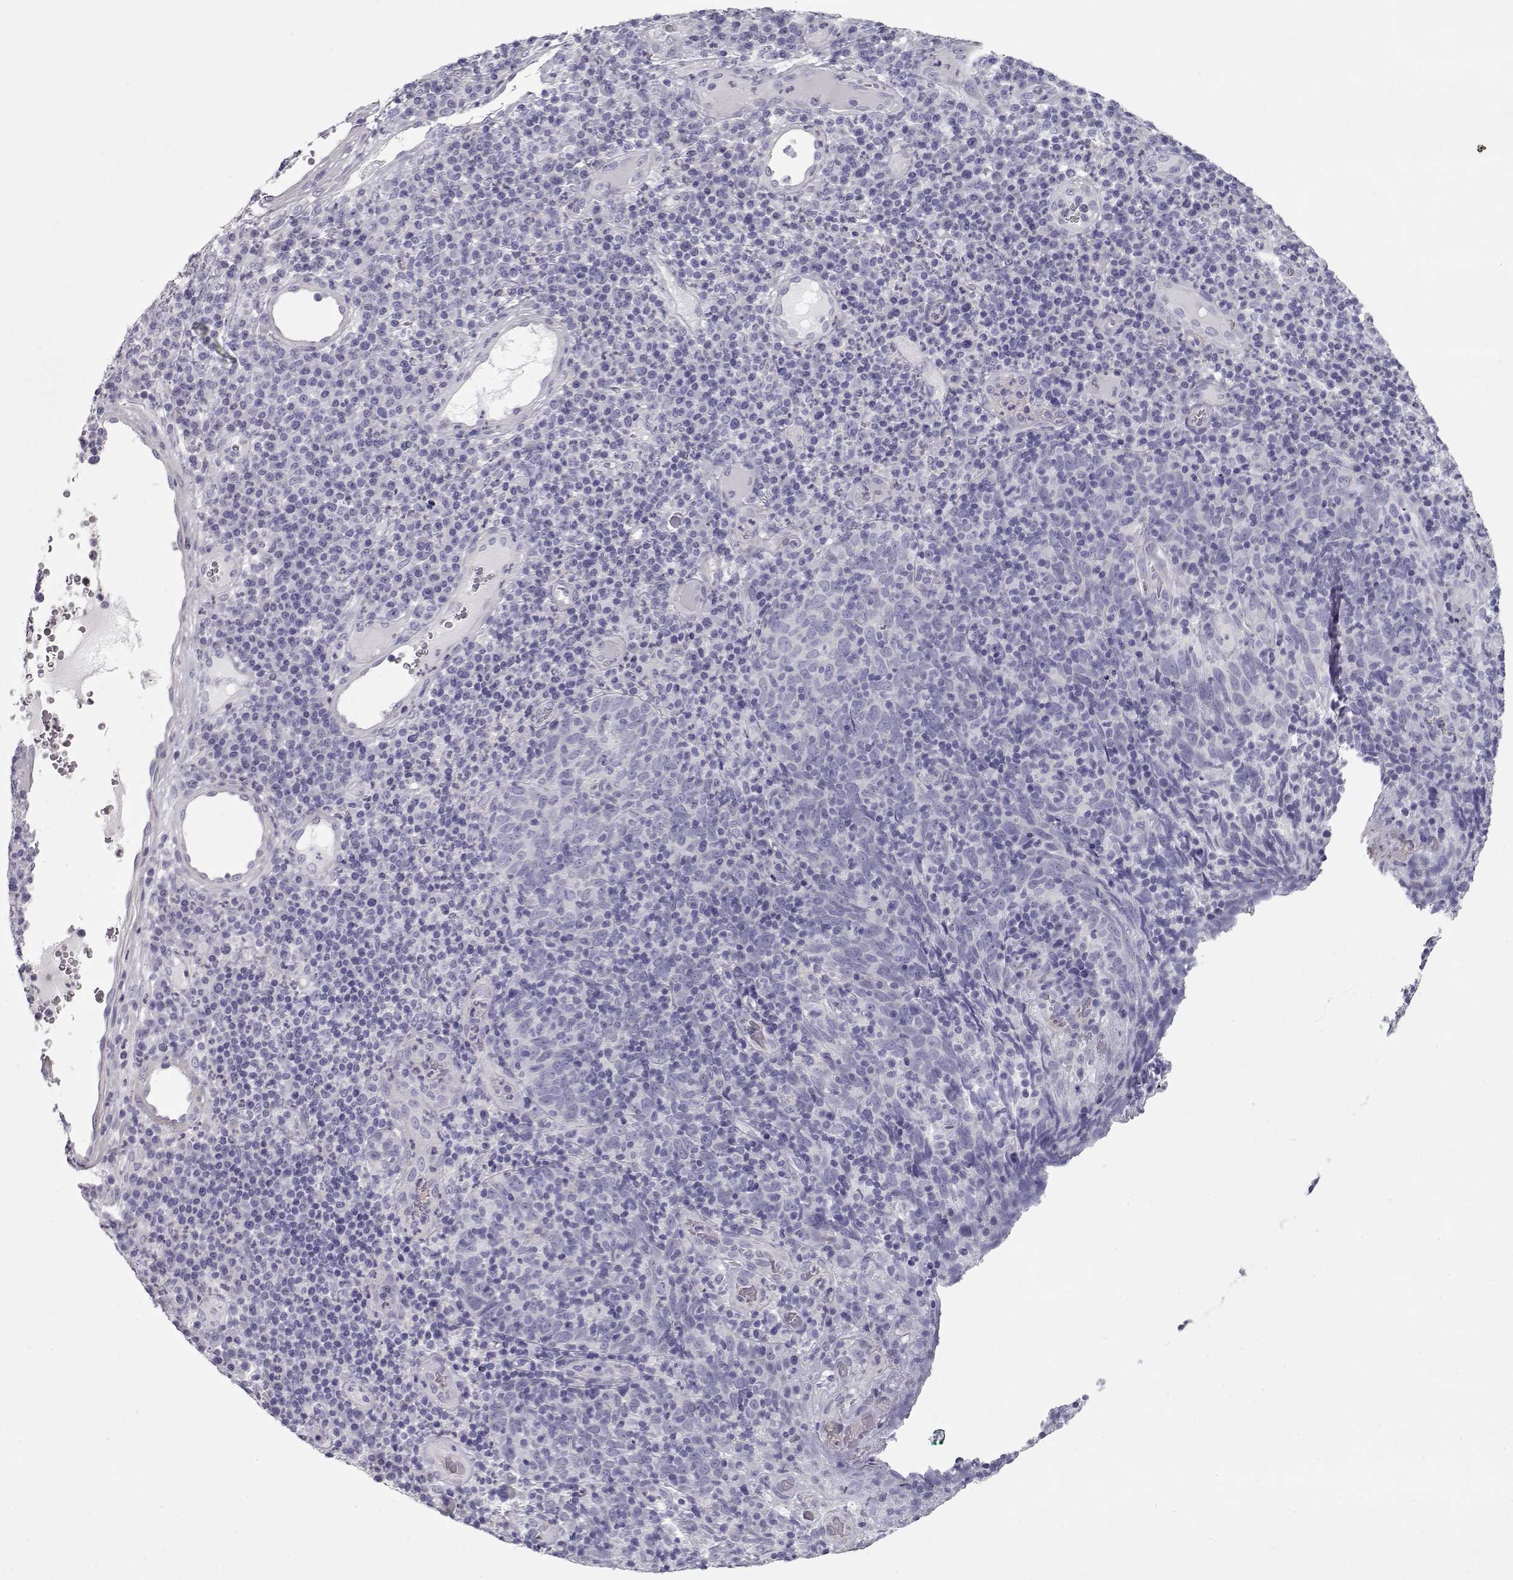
{"staining": {"intensity": "negative", "quantity": "none", "location": "none"}, "tissue": "skin cancer", "cell_type": "Tumor cells", "image_type": "cancer", "snomed": [{"axis": "morphology", "description": "Squamous cell carcinoma, NOS"}, {"axis": "topography", "description": "Skin"}, {"axis": "topography", "description": "Anal"}], "caption": "The immunohistochemistry (IHC) histopathology image has no significant positivity in tumor cells of squamous cell carcinoma (skin) tissue. Brightfield microscopy of IHC stained with DAB (brown) and hematoxylin (blue), captured at high magnification.", "gene": "SLITRK3", "patient": {"sex": "female", "age": 51}}